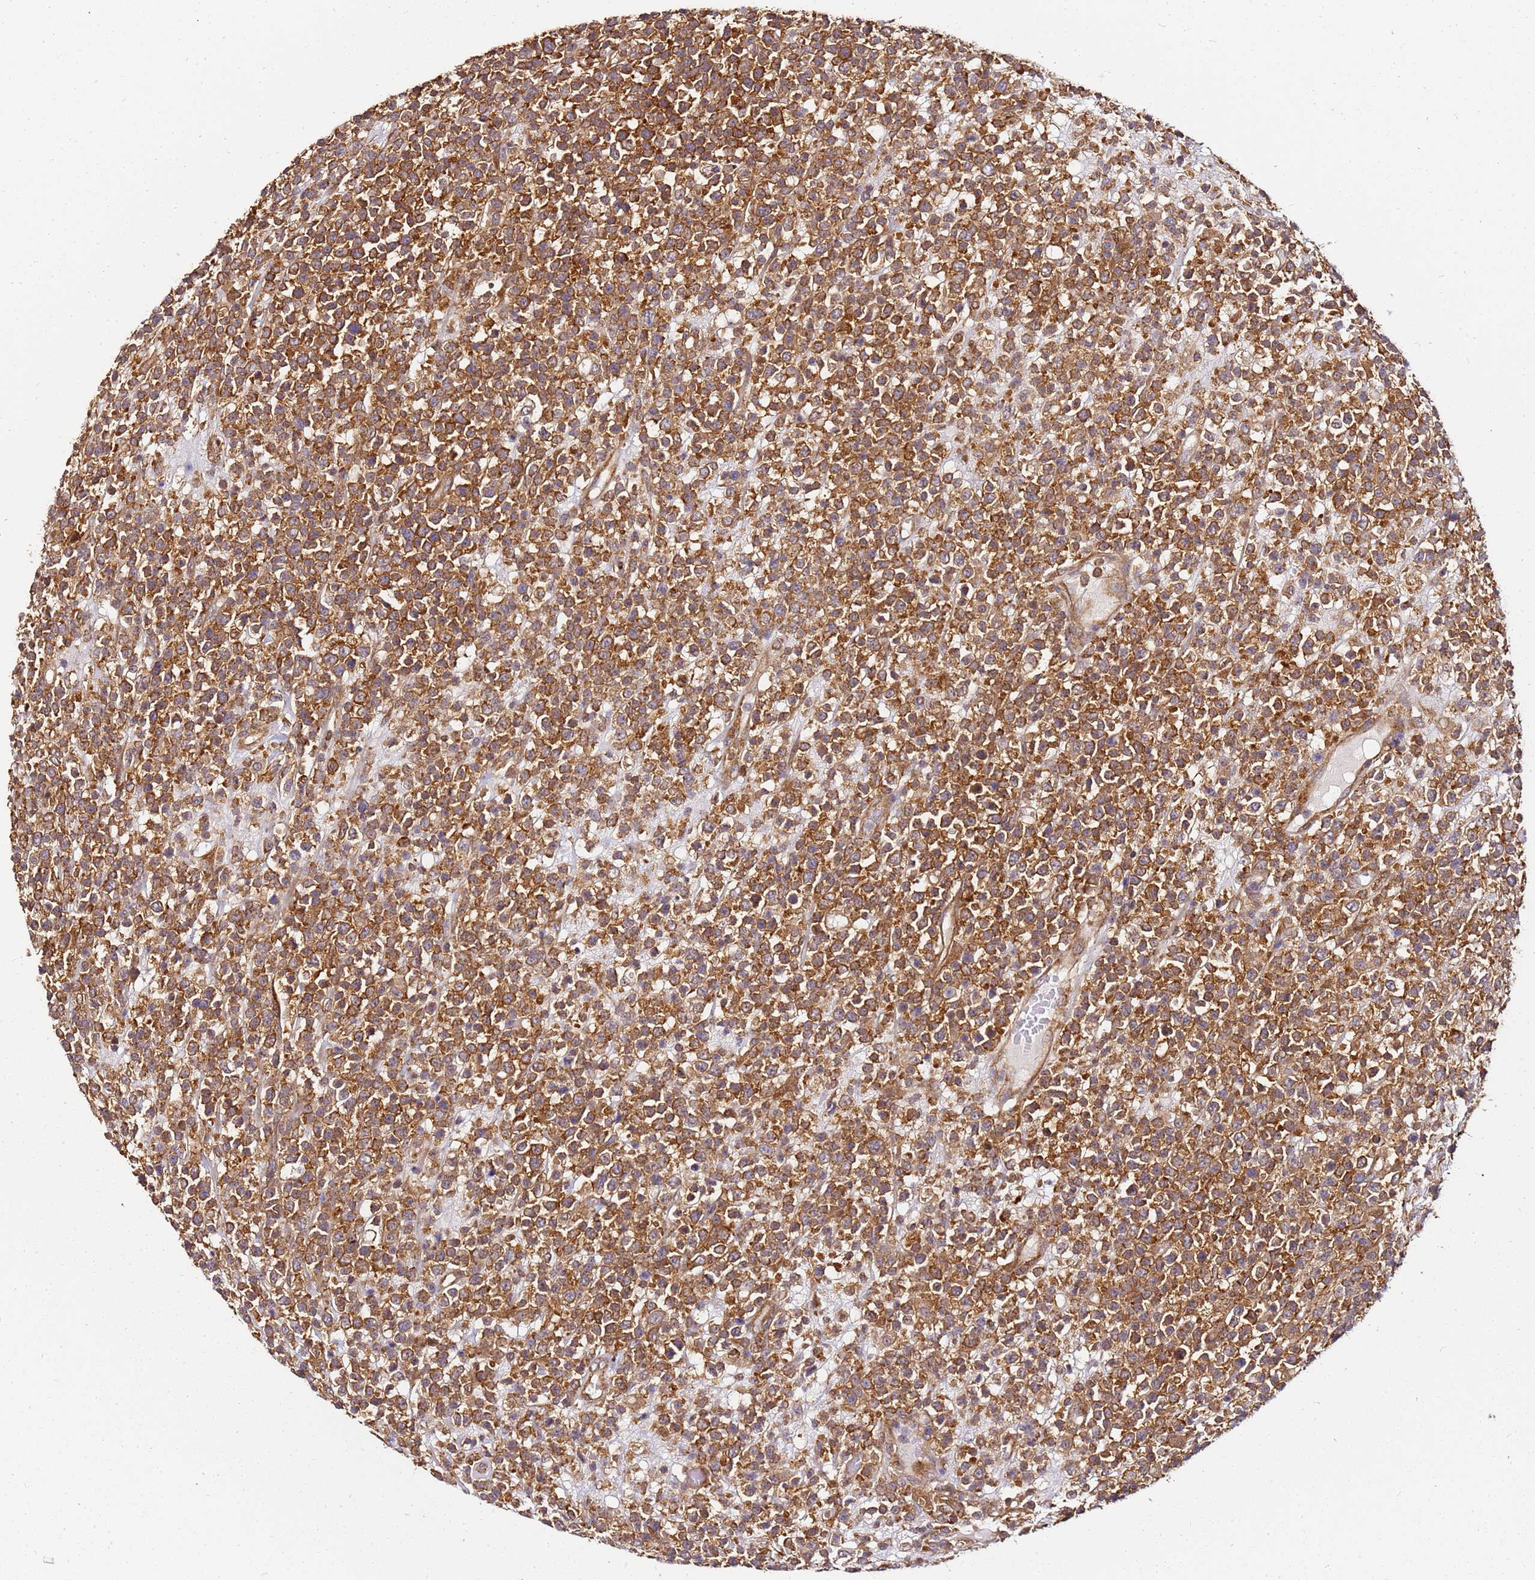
{"staining": {"intensity": "moderate", "quantity": ">75%", "location": "cytoplasmic/membranous"}, "tissue": "lymphoma", "cell_type": "Tumor cells", "image_type": "cancer", "snomed": [{"axis": "morphology", "description": "Malignant lymphoma, non-Hodgkin's type, High grade"}, {"axis": "topography", "description": "Colon"}], "caption": "Malignant lymphoma, non-Hodgkin's type (high-grade) was stained to show a protein in brown. There is medium levels of moderate cytoplasmic/membranous staining in approximately >75% of tumor cells.", "gene": "PIH1D1", "patient": {"sex": "female", "age": 53}}